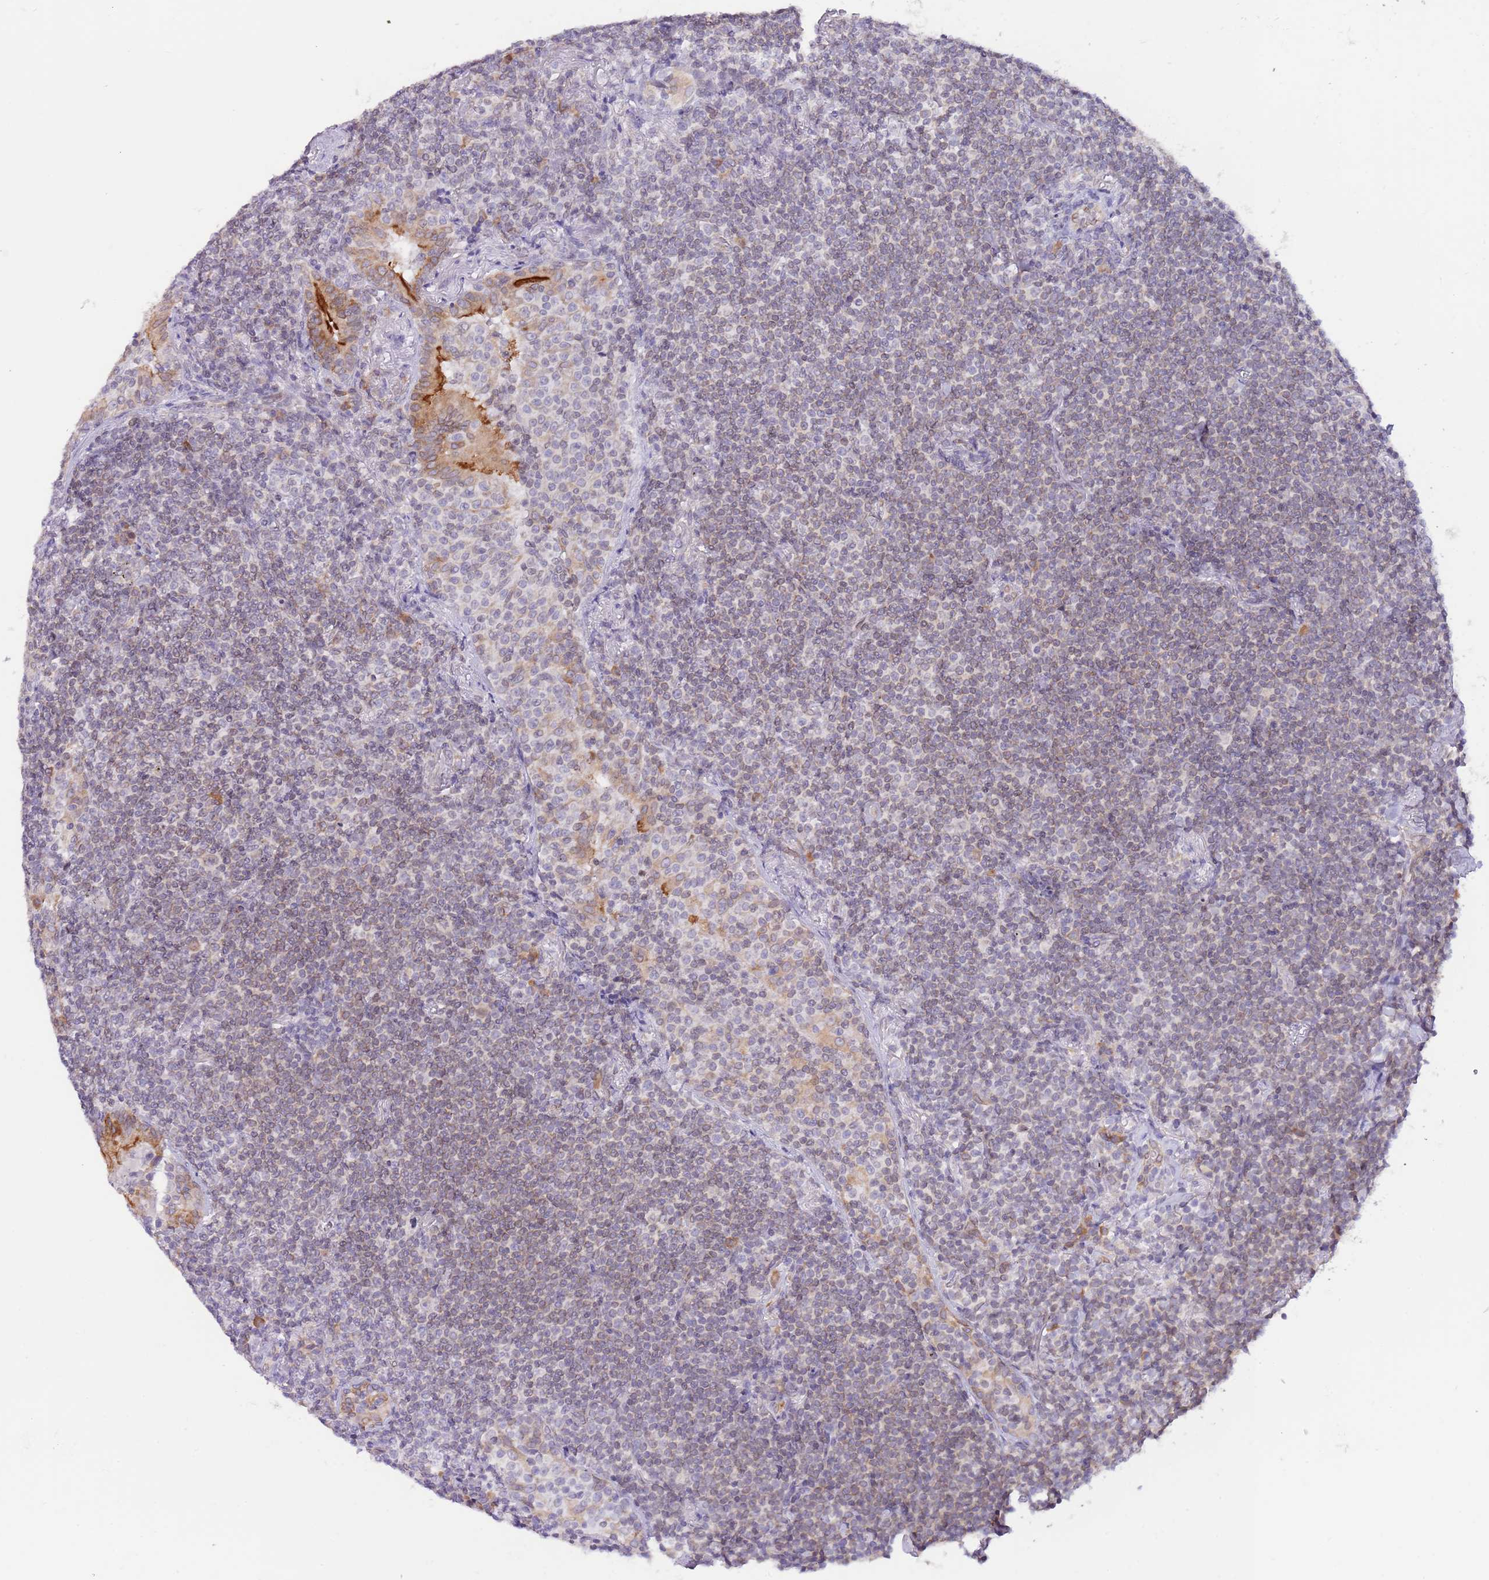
{"staining": {"intensity": "weak", "quantity": "<25%", "location": "cytoplasmic/membranous"}, "tissue": "lymphoma", "cell_type": "Tumor cells", "image_type": "cancer", "snomed": [{"axis": "morphology", "description": "Malignant lymphoma, non-Hodgkin's type, Low grade"}, {"axis": "topography", "description": "Lung"}], "caption": "Malignant lymphoma, non-Hodgkin's type (low-grade) stained for a protein using immunohistochemistry exhibits no positivity tumor cells.", "gene": "EBPL", "patient": {"sex": "female", "age": 71}}